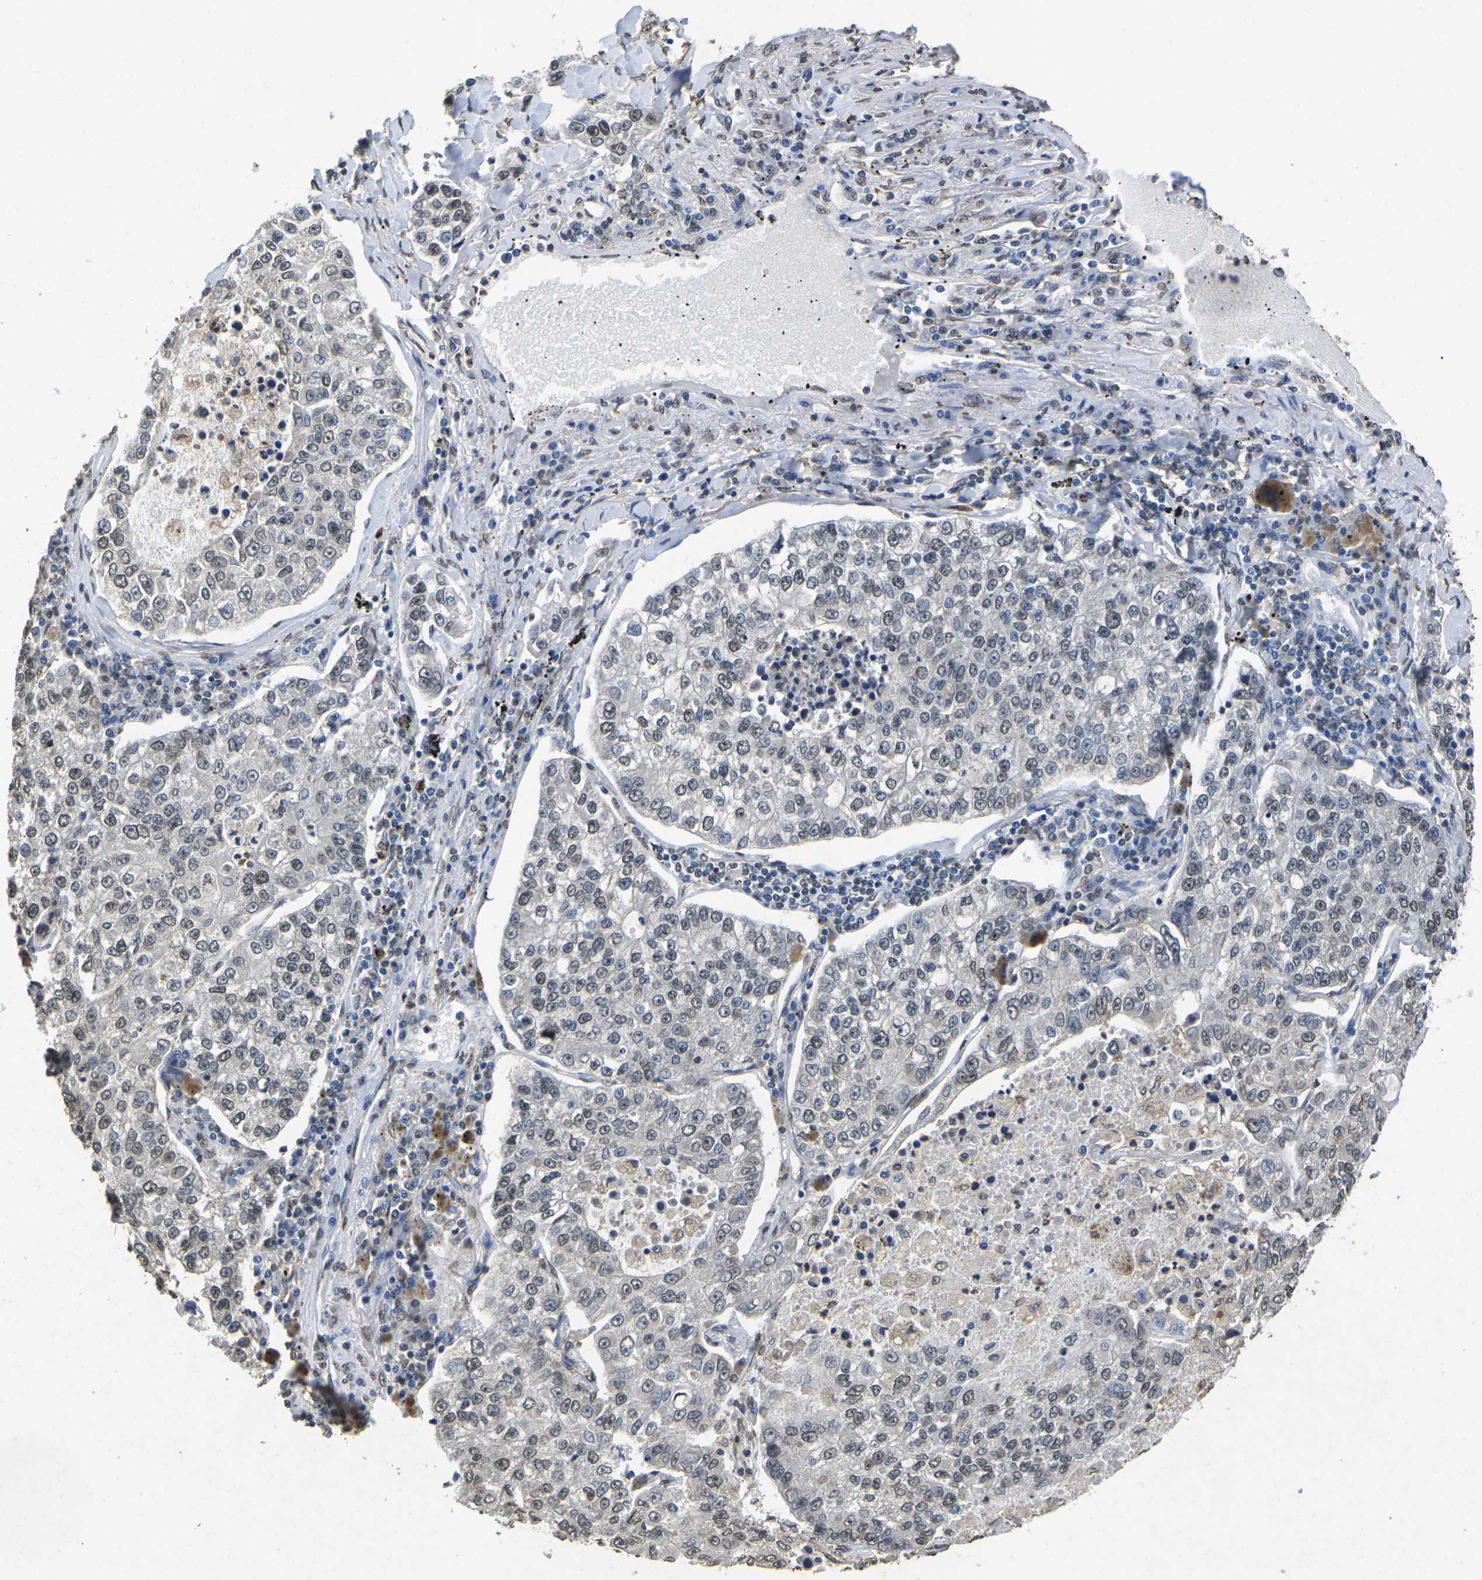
{"staining": {"intensity": "weak", "quantity": "25%-75%", "location": "nuclear"}, "tissue": "lung cancer", "cell_type": "Tumor cells", "image_type": "cancer", "snomed": [{"axis": "morphology", "description": "Adenocarcinoma, NOS"}, {"axis": "topography", "description": "Lung"}], "caption": "Immunohistochemical staining of lung adenocarcinoma exhibits weak nuclear protein staining in about 25%-75% of tumor cells.", "gene": "SCNN1B", "patient": {"sex": "male", "age": 49}}